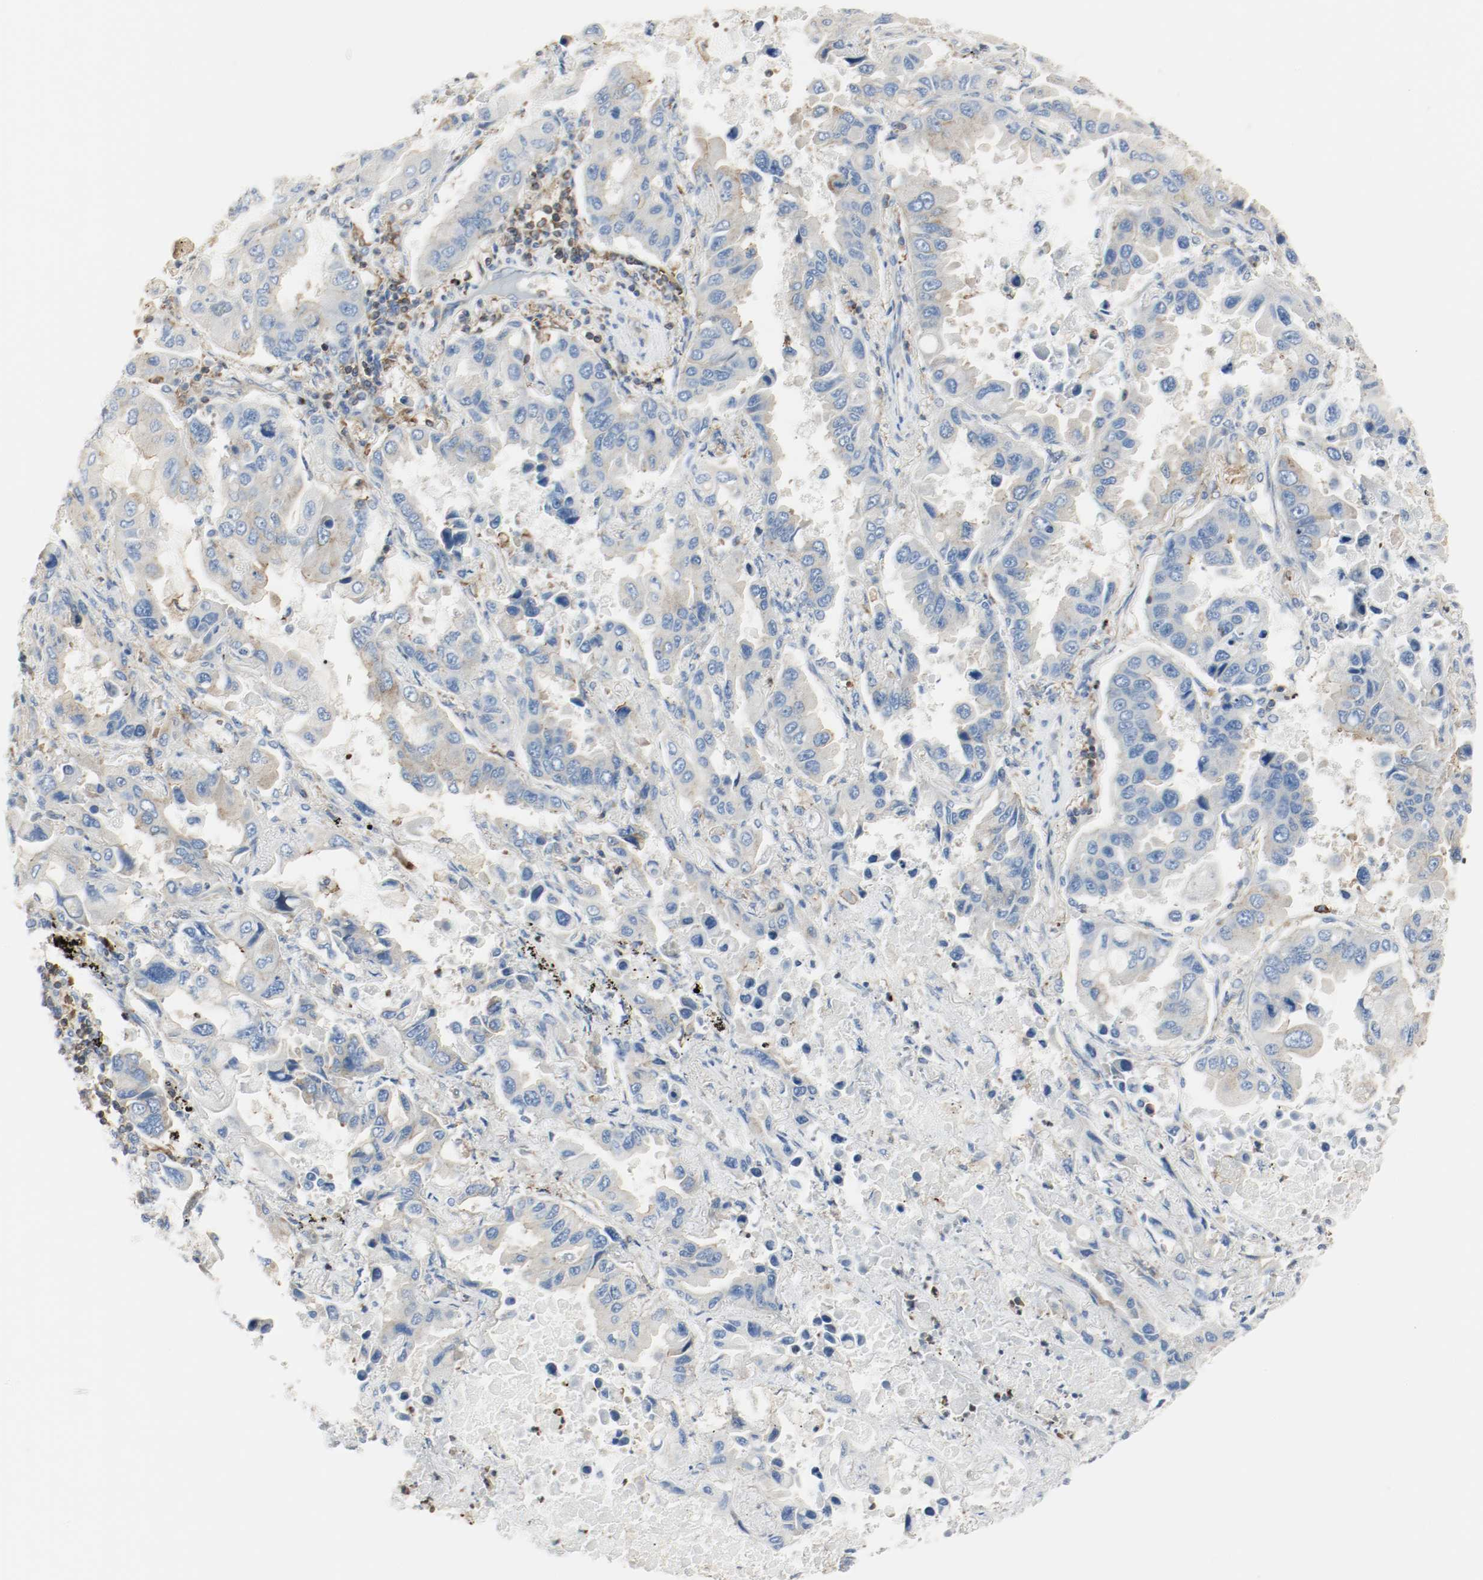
{"staining": {"intensity": "weak", "quantity": "25%-75%", "location": "cytoplasmic/membranous"}, "tissue": "lung cancer", "cell_type": "Tumor cells", "image_type": "cancer", "snomed": [{"axis": "morphology", "description": "Adenocarcinoma, NOS"}, {"axis": "topography", "description": "Lung"}], "caption": "Brown immunohistochemical staining in lung cancer exhibits weak cytoplasmic/membranous staining in about 25%-75% of tumor cells. The staining is performed using DAB (3,3'-diaminobenzidine) brown chromogen to label protein expression. The nuclei are counter-stained blue using hematoxylin.", "gene": "ARPC1B", "patient": {"sex": "male", "age": 64}}